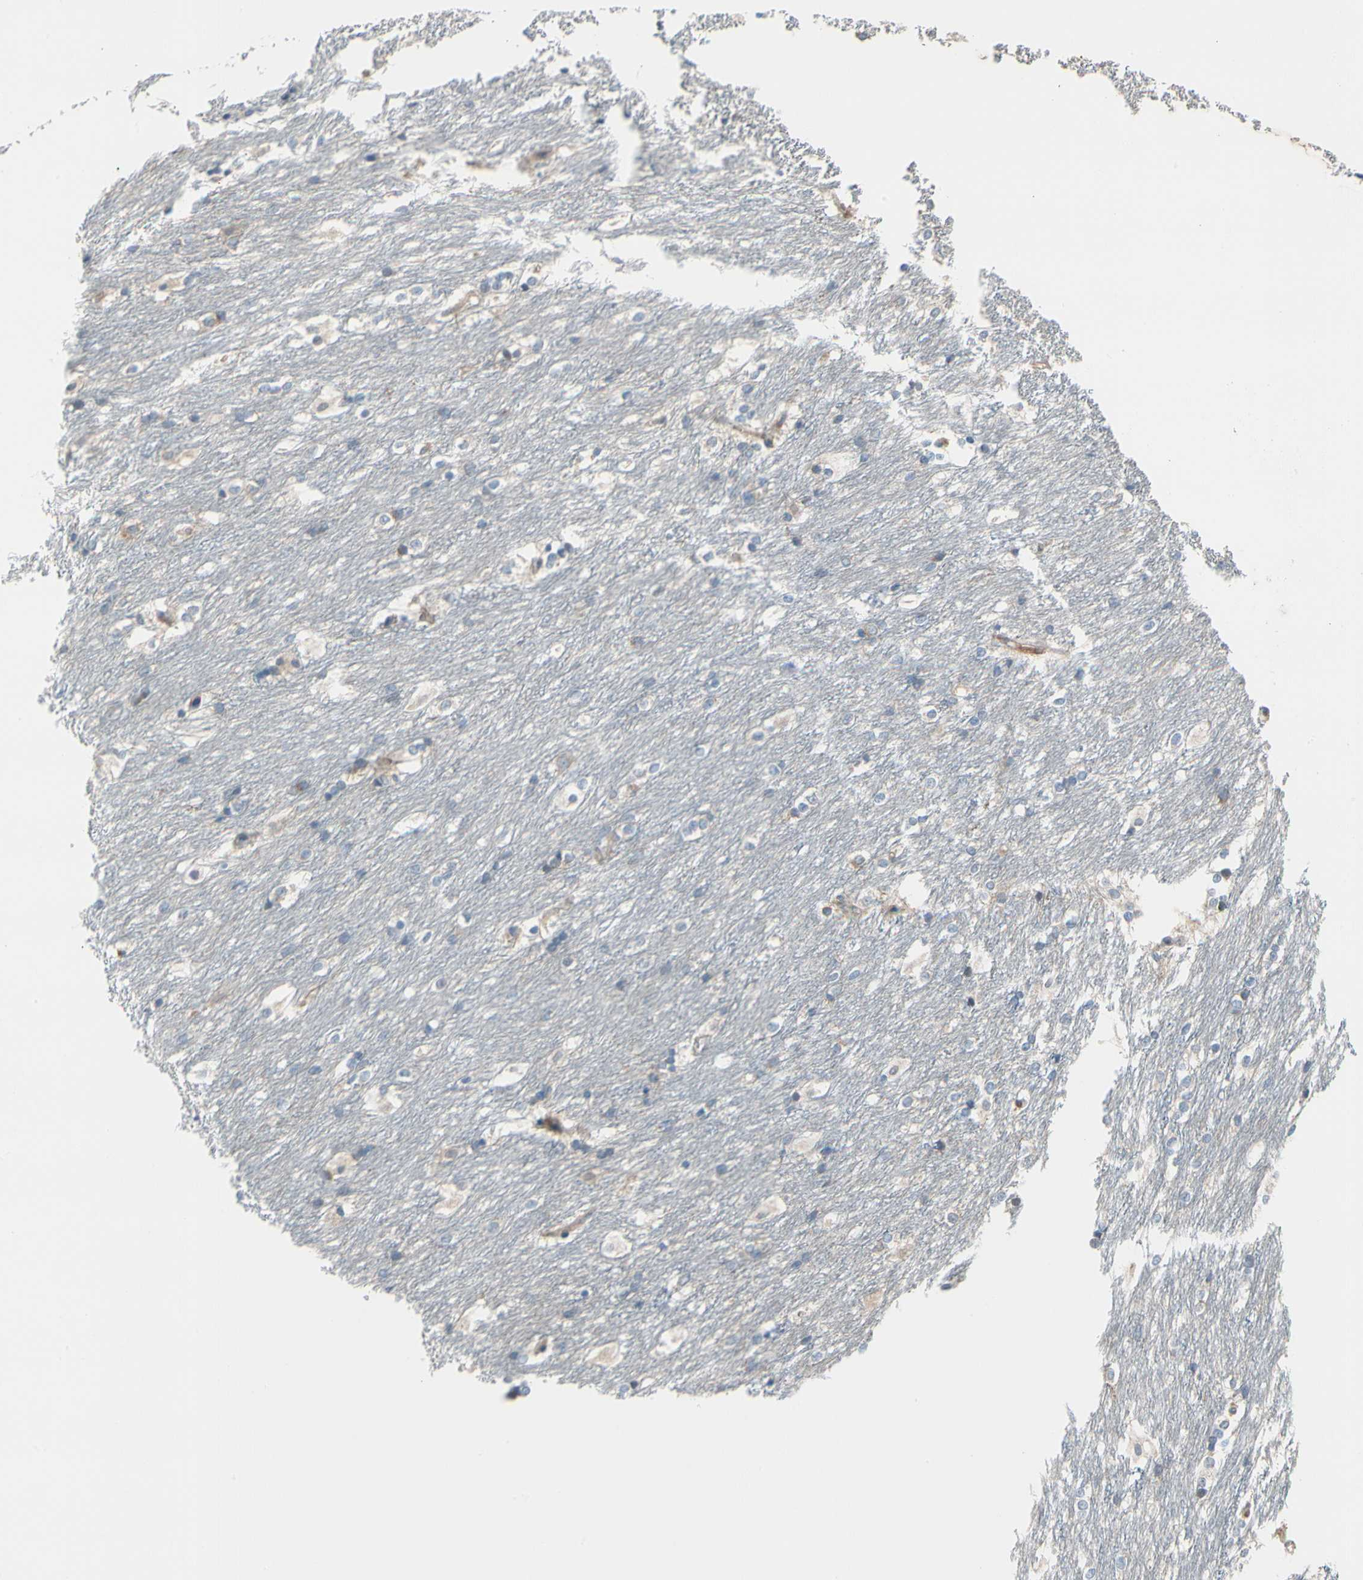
{"staining": {"intensity": "negative", "quantity": "none", "location": "none"}, "tissue": "caudate", "cell_type": "Glial cells", "image_type": "normal", "snomed": [{"axis": "morphology", "description": "Normal tissue, NOS"}, {"axis": "topography", "description": "Lateral ventricle wall"}], "caption": "High magnification brightfield microscopy of normal caudate stained with DAB (3,3'-diaminobenzidine) (brown) and counterstained with hematoxylin (blue): glial cells show no significant positivity. (Brightfield microscopy of DAB immunohistochemistry at high magnification).", "gene": "HJURP", "patient": {"sex": "female", "age": 19}}